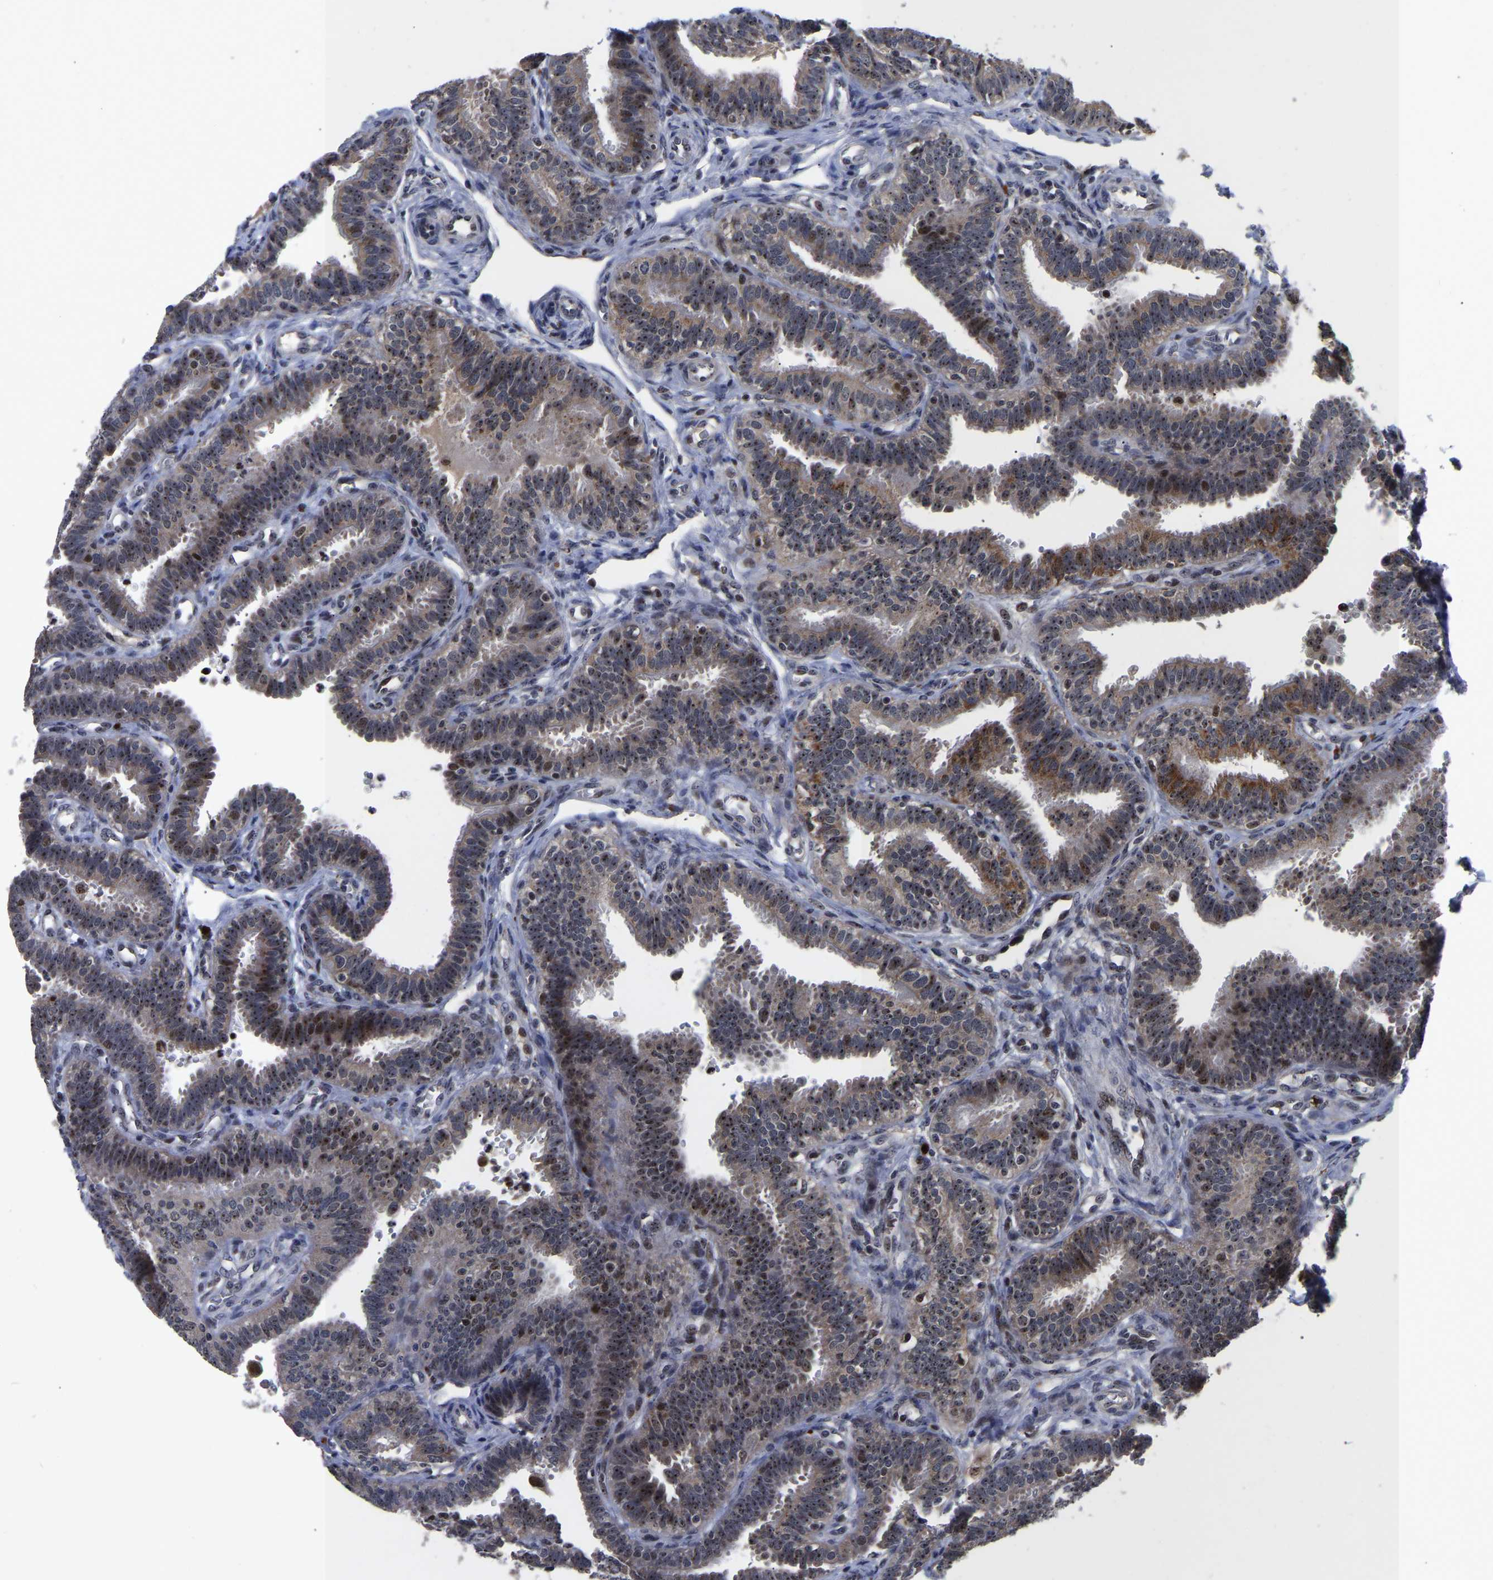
{"staining": {"intensity": "strong", "quantity": "25%-75%", "location": "cytoplasmic/membranous,nuclear"}, "tissue": "fallopian tube", "cell_type": "Glandular cells", "image_type": "normal", "snomed": [{"axis": "morphology", "description": "Normal tissue, NOS"}, {"axis": "topography", "description": "Fallopian tube"}, {"axis": "topography", "description": "Placenta"}], "caption": "DAB (3,3'-diaminobenzidine) immunohistochemical staining of unremarkable human fallopian tube demonstrates strong cytoplasmic/membranous,nuclear protein positivity in approximately 25%-75% of glandular cells. Immunohistochemistry (ihc) stains the protein in brown and the nuclei are stained blue.", "gene": "JUNB", "patient": {"sex": "female", "age": 34}}